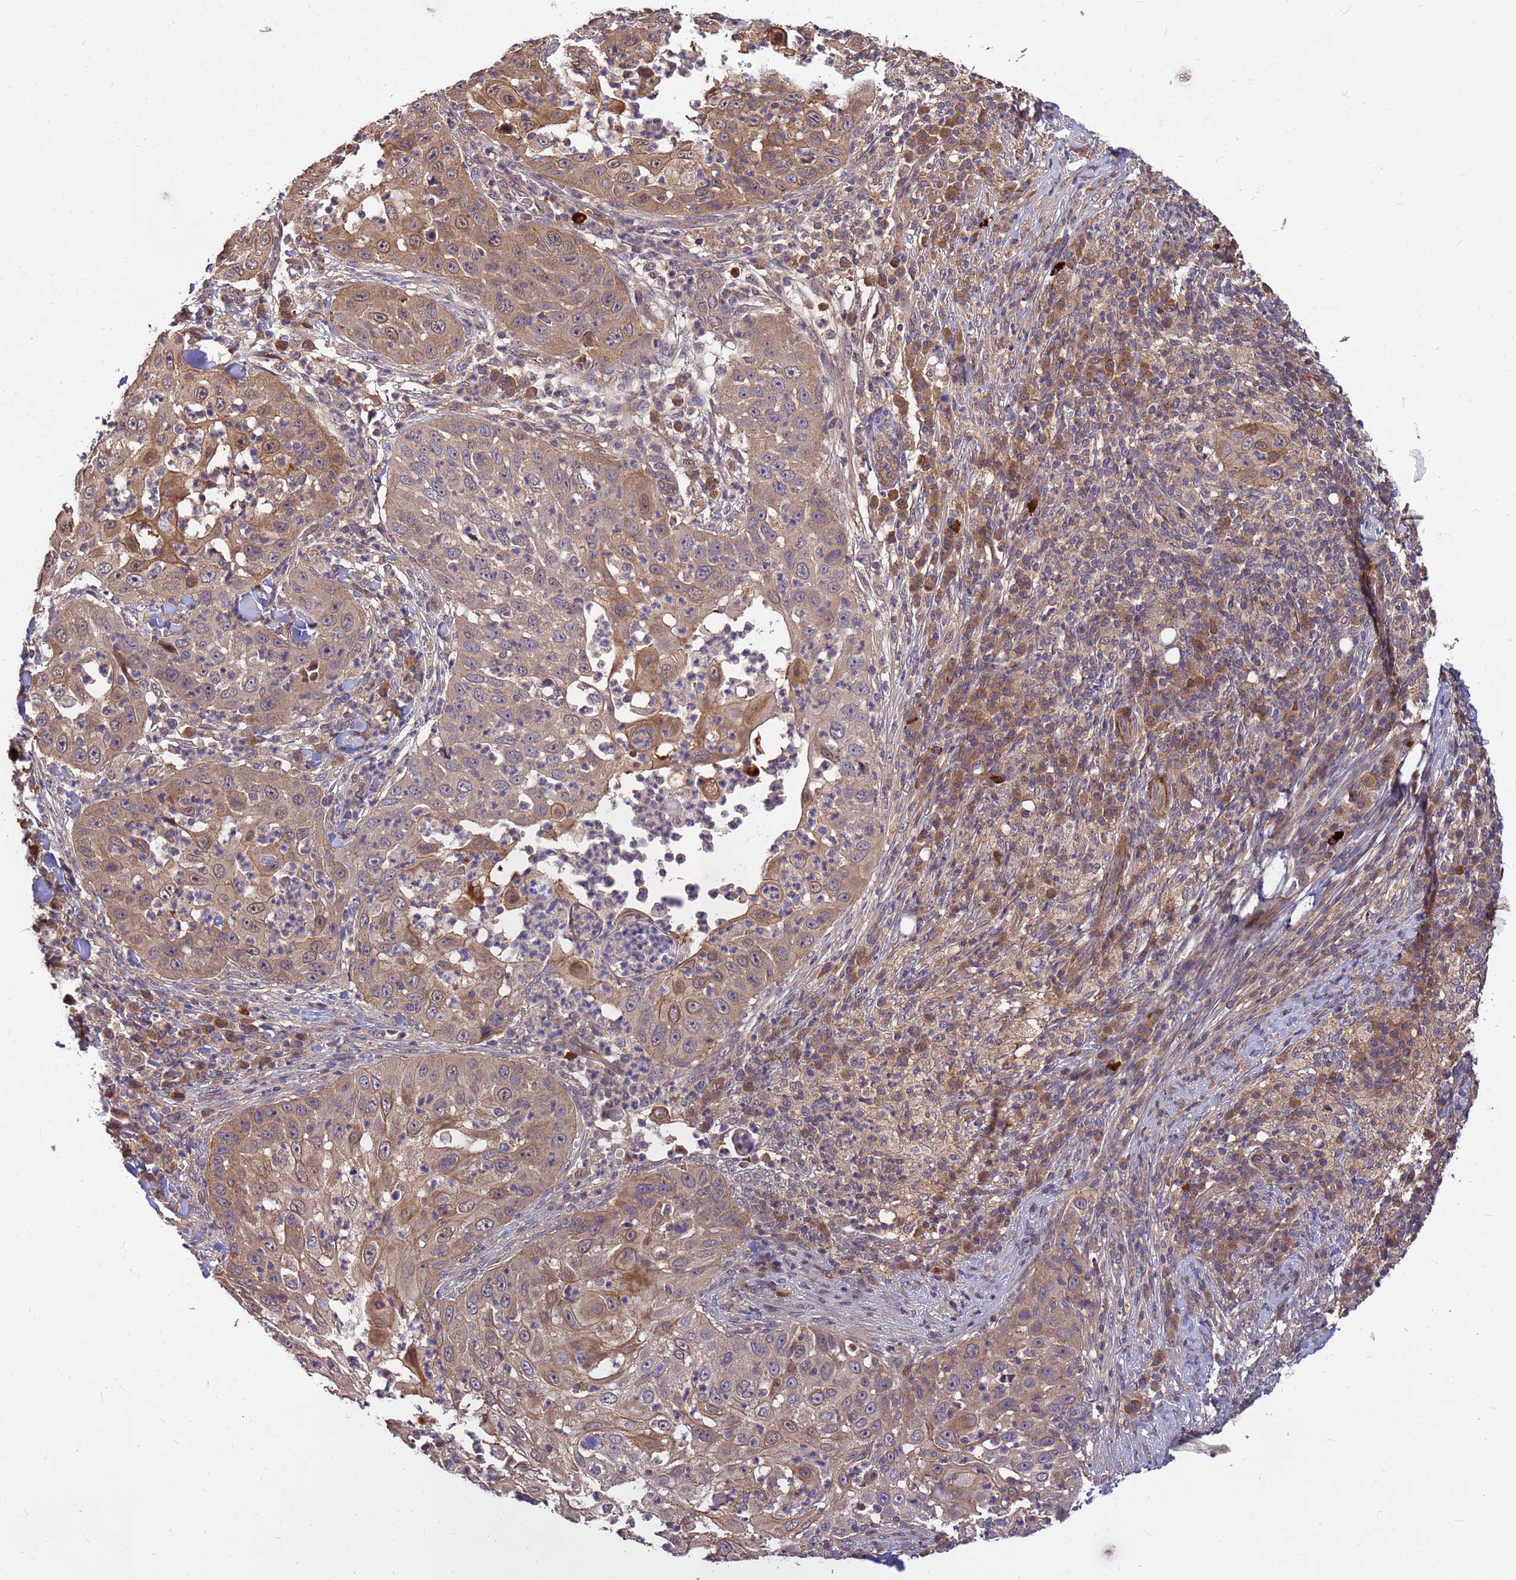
{"staining": {"intensity": "moderate", "quantity": "25%-75%", "location": "cytoplasmic/membranous"}, "tissue": "skin cancer", "cell_type": "Tumor cells", "image_type": "cancer", "snomed": [{"axis": "morphology", "description": "Squamous cell carcinoma, NOS"}, {"axis": "topography", "description": "Skin"}], "caption": "An image showing moderate cytoplasmic/membranous expression in about 25%-75% of tumor cells in squamous cell carcinoma (skin), as visualized by brown immunohistochemical staining.", "gene": "DUS4L", "patient": {"sex": "female", "age": 44}}